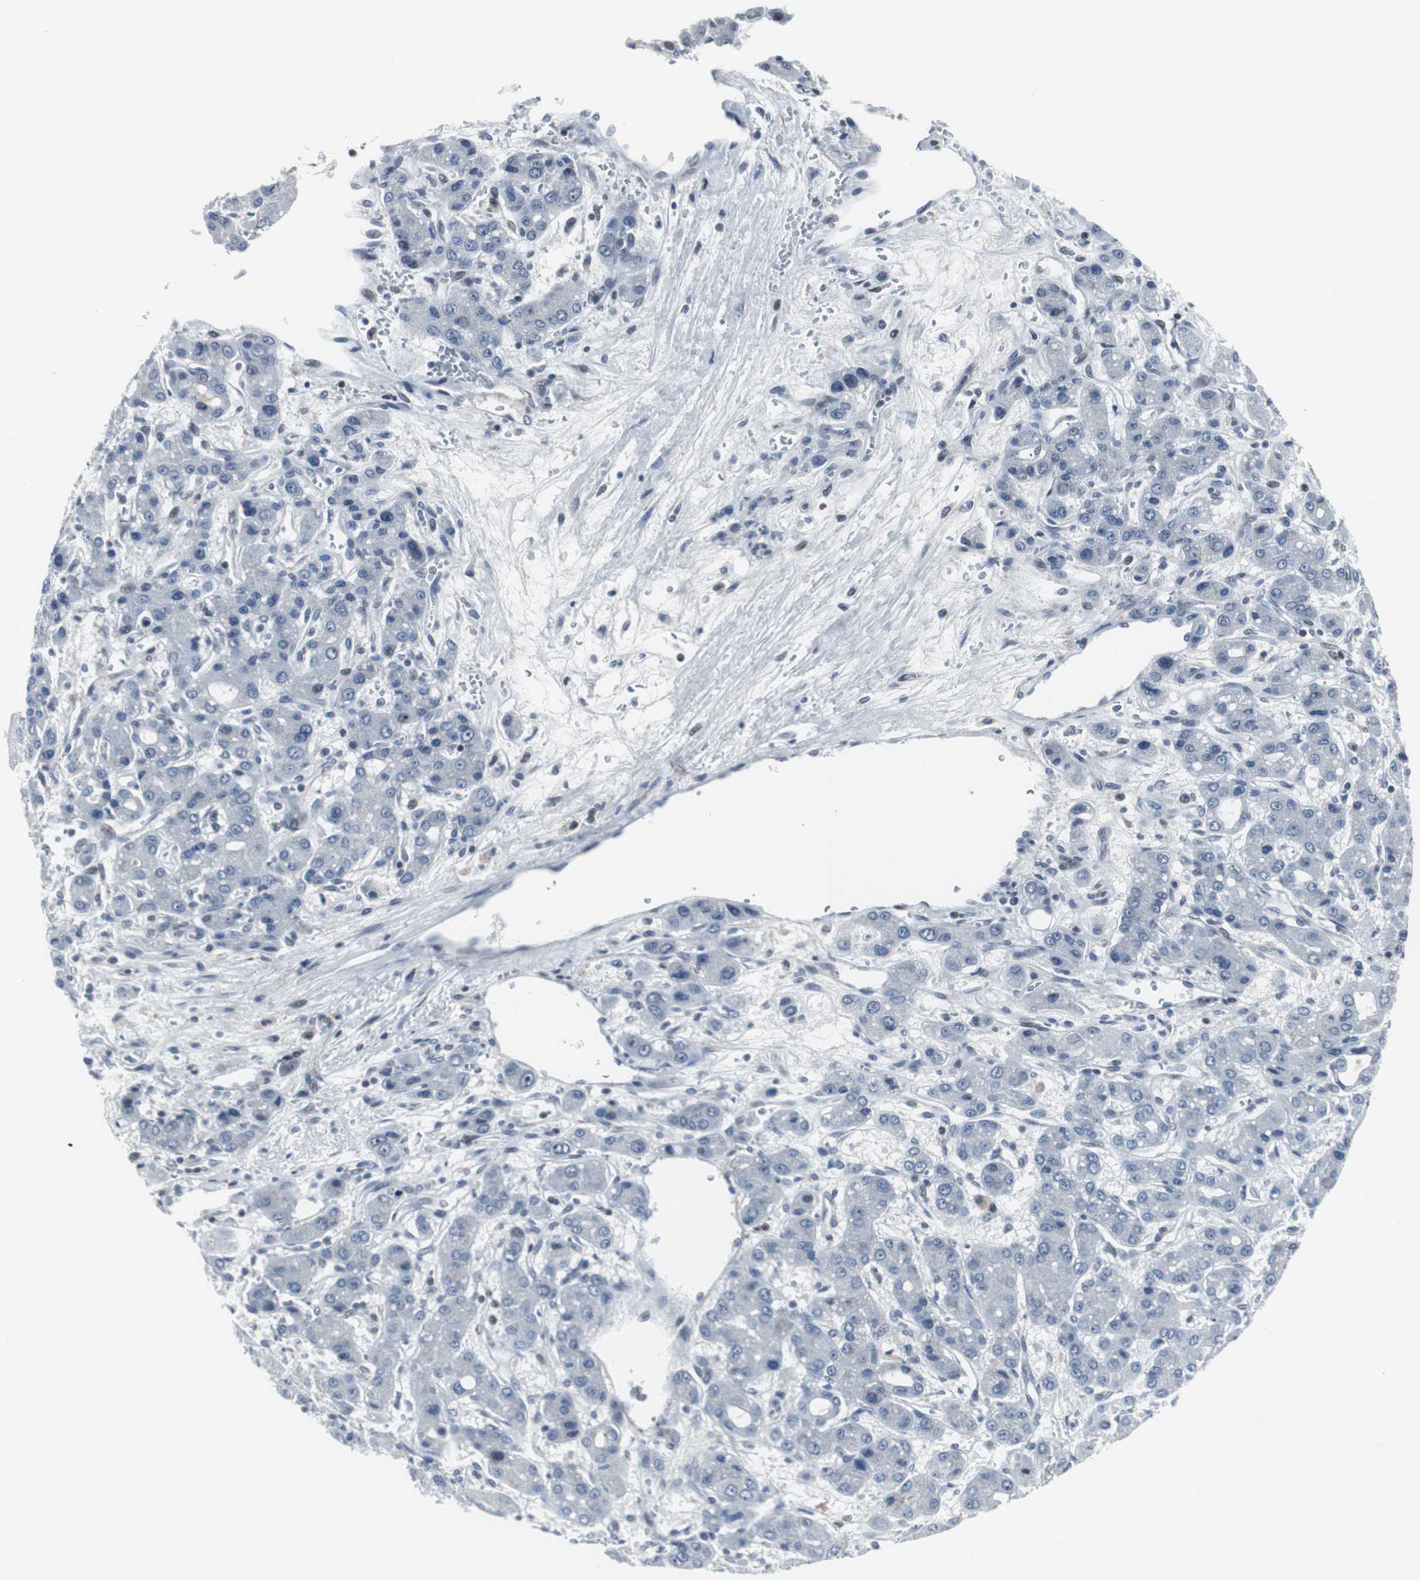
{"staining": {"intensity": "negative", "quantity": "none", "location": "none"}, "tissue": "liver cancer", "cell_type": "Tumor cells", "image_type": "cancer", "snomed": [{"axis": "morphology", "description": "Carcinoma, Hepatocellular, NOS"}, {"axis": "topography", "description": "Liver"}], "caption": "Tumor cells show no significant protein staining in liver cancer (hepatocellular carcinoma).", "gene": "DOK1", "patient": {"sex": "male", "age": 55}}